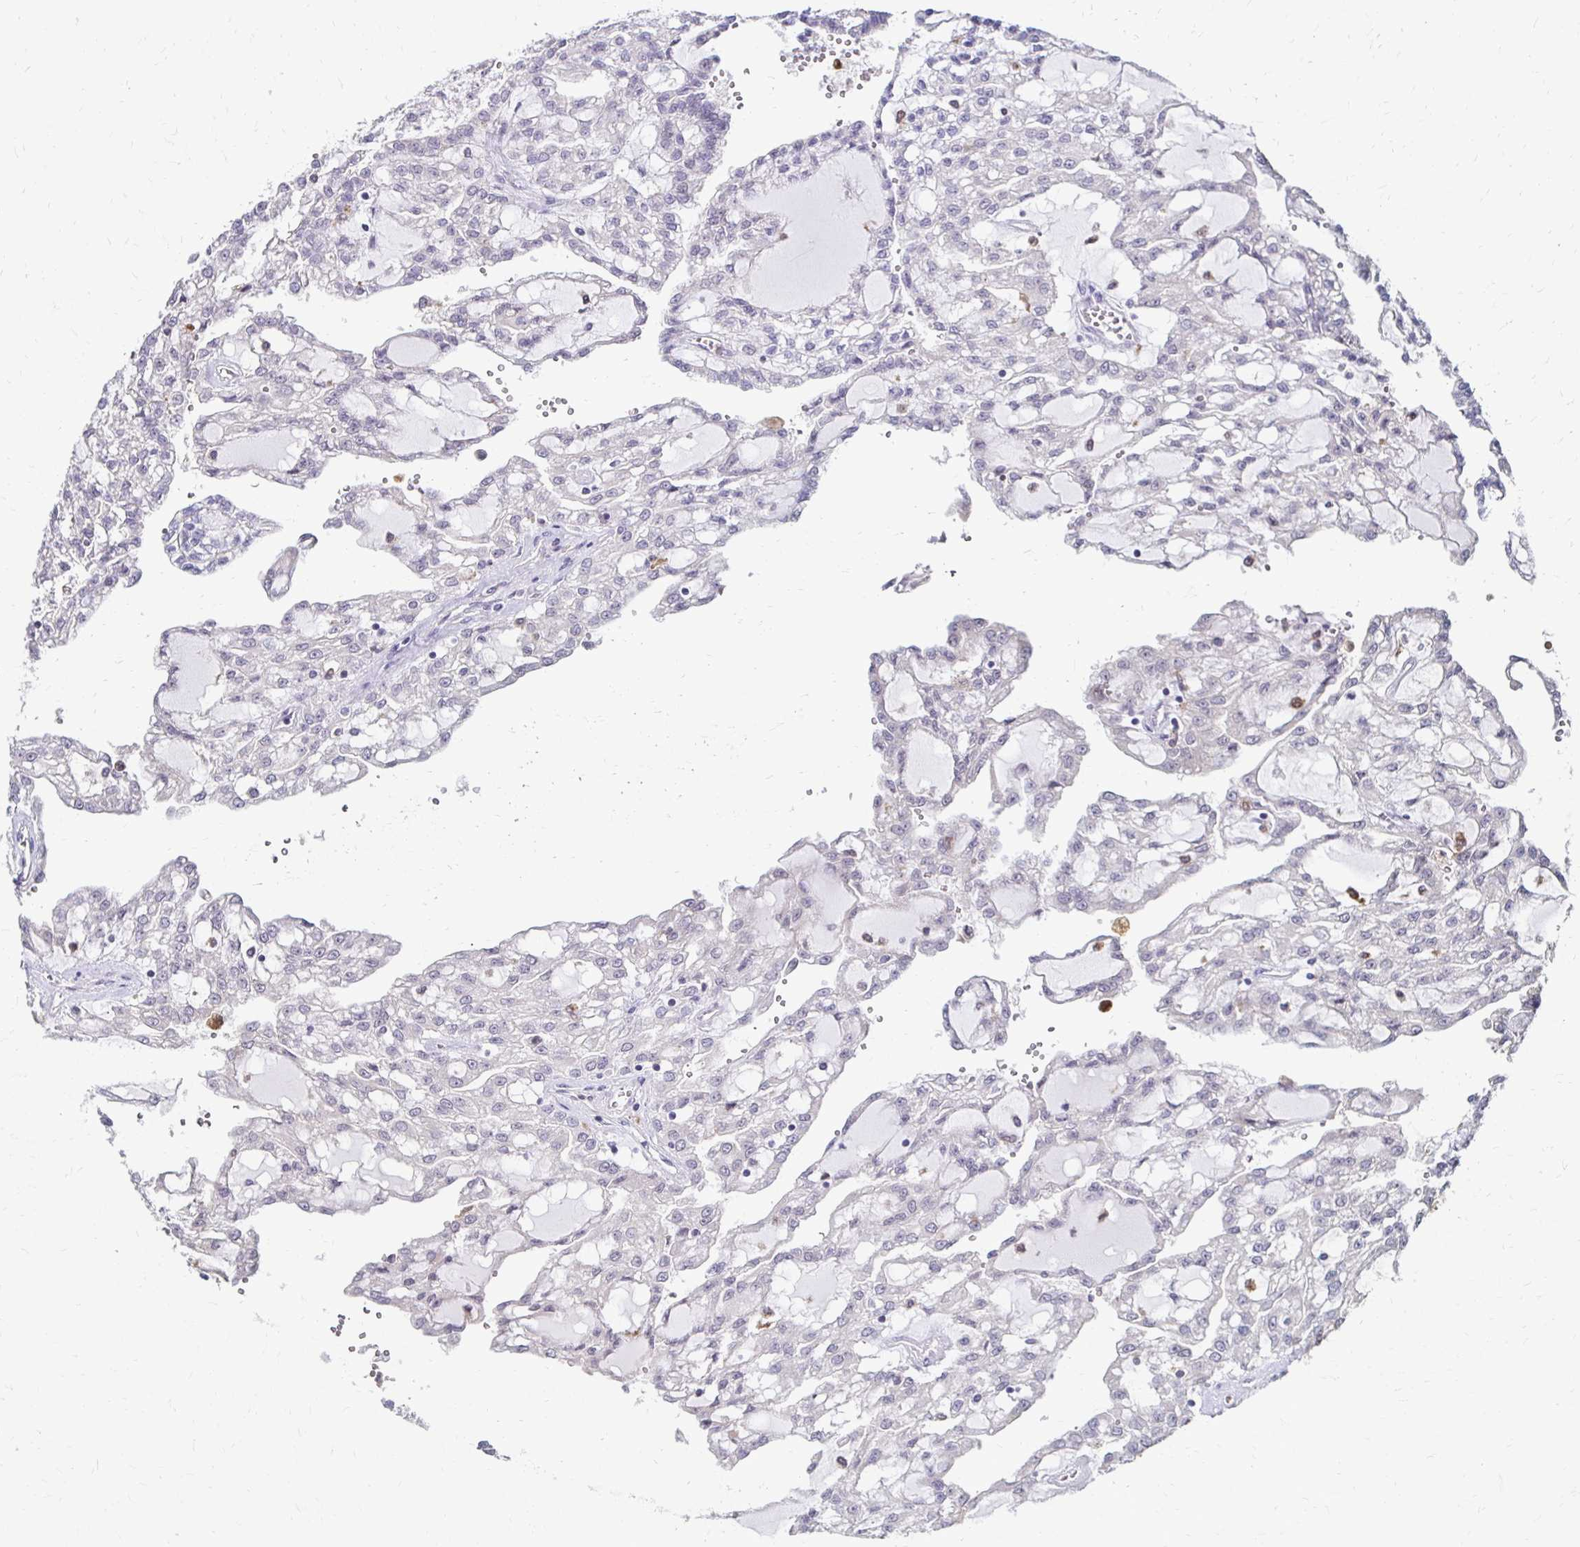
{"staining": {"intensity": "negative", "quantity": "none", "location": "none"}, "tissue": "renal cancer", "cell_type": "Tumor cells", "image_type": "cancer", "snomed": [{"axis": "morphology", "description": "Adenocarcinoma, NOS"}, {"axis": "topography", "description": "Kidney"}], "caption": "Immunohistochemistry image of neoplastic tissue: human renal cancer (adenocarcinoma) stained with DAB (3,3'-diaminobenzidine) demonstrates no significant protein expression in tumor cells.", "gene": "PADI2", "patient": {"sex": "male", "age": 63}}